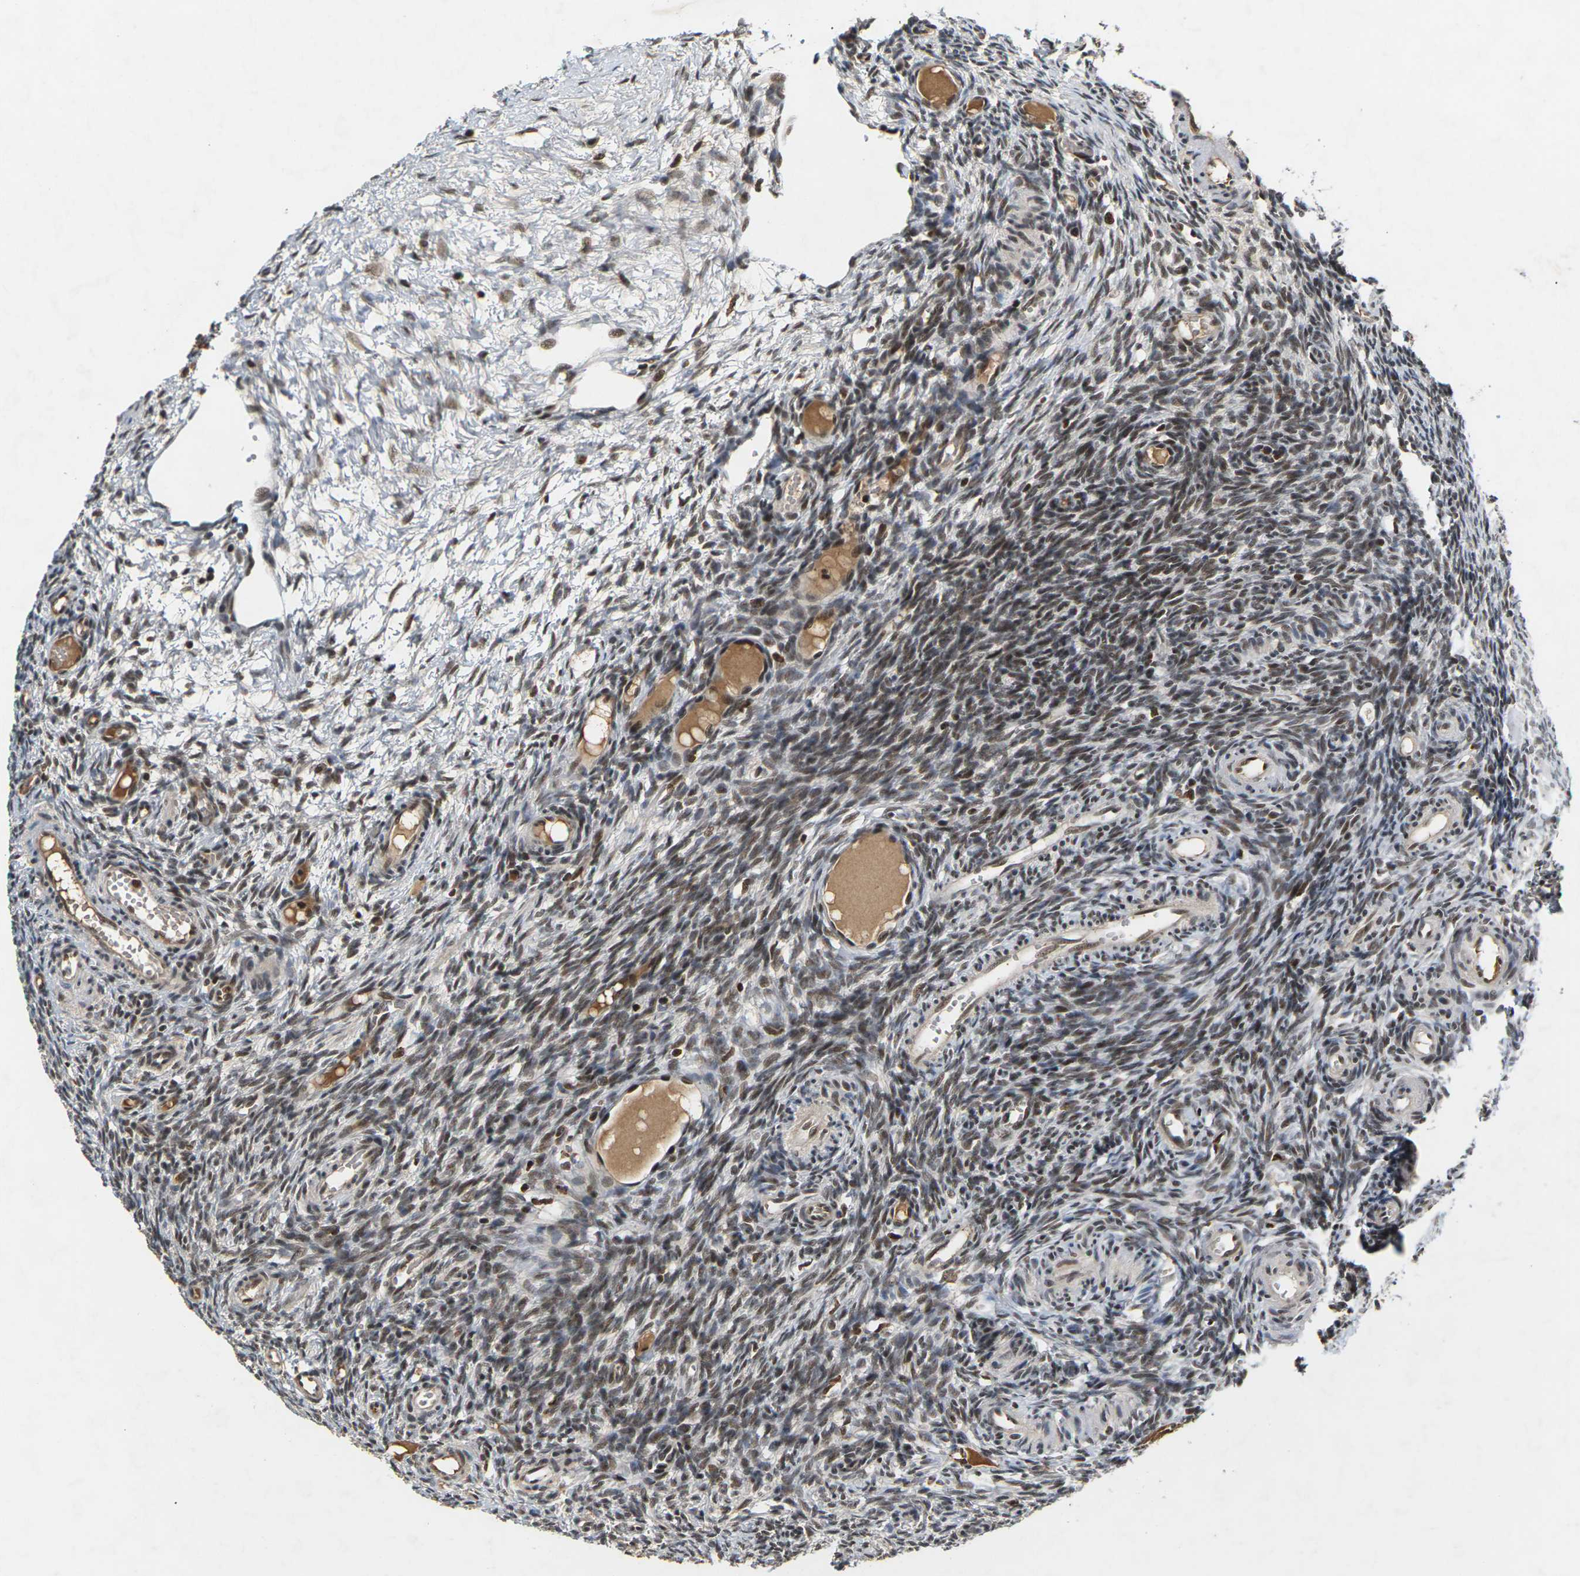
{"staining": {"intensity": "moderate", "quantity": ">75%", "location": "nuclear"}, "tissue": "ovary", "cell_type": "Ovarian stroma cells", "image_type": "normal", "snomed": [{"axis": "morphology", "description": "Normal tissue, NOS"}, {"axis": "topography", "description": "Ovary"}], "caption": "Approximately >75% of ovarian stroma cells in benign human ovary reveal moderate nuclear protein expression as visualized by brown immunohistochemical staining.", "gene": "NELFA", "patient": {"sex": "female", "age": 35}}